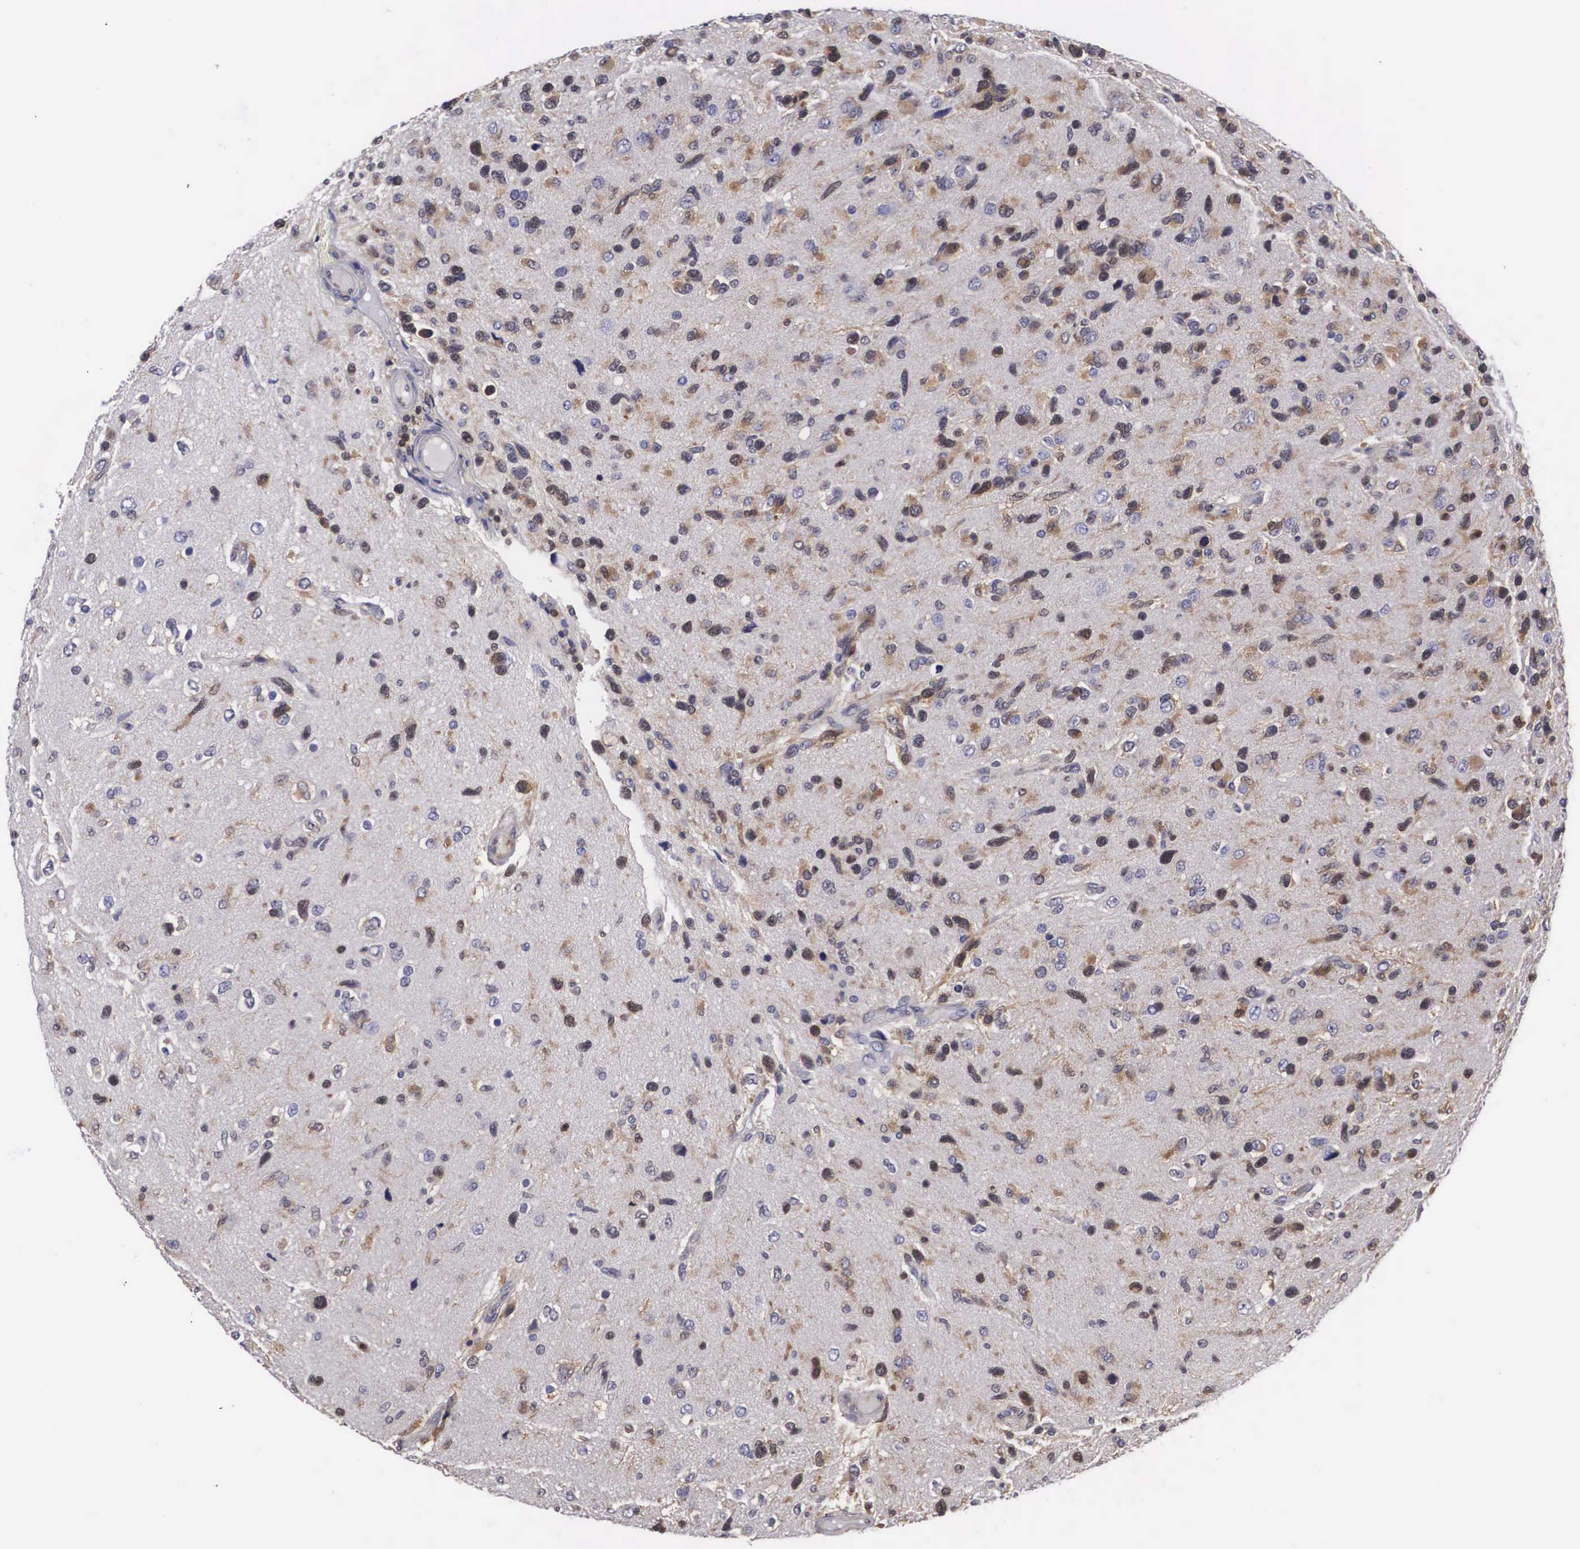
{"staining": {"intensity": "moderate", "quantity": ">75%", "location": "cytoplasmic/membranous"}, "tissue": "glioma", "cell_type": "Tumor cells", "image_type": "cancer", "snomed": [{"axis": "morphology", "description": "Glioma, malignant, High grade"}, {"axis": "topography", "description": "Brain"}], "caption": "Immunohistochemical staining of glioma exhibits medium levels of moderate cytoplasmic/membranous protein expression in about >75% of tumor cells.", "gene": "ADSL", "patient": {"sex": "male", "age": 77}}